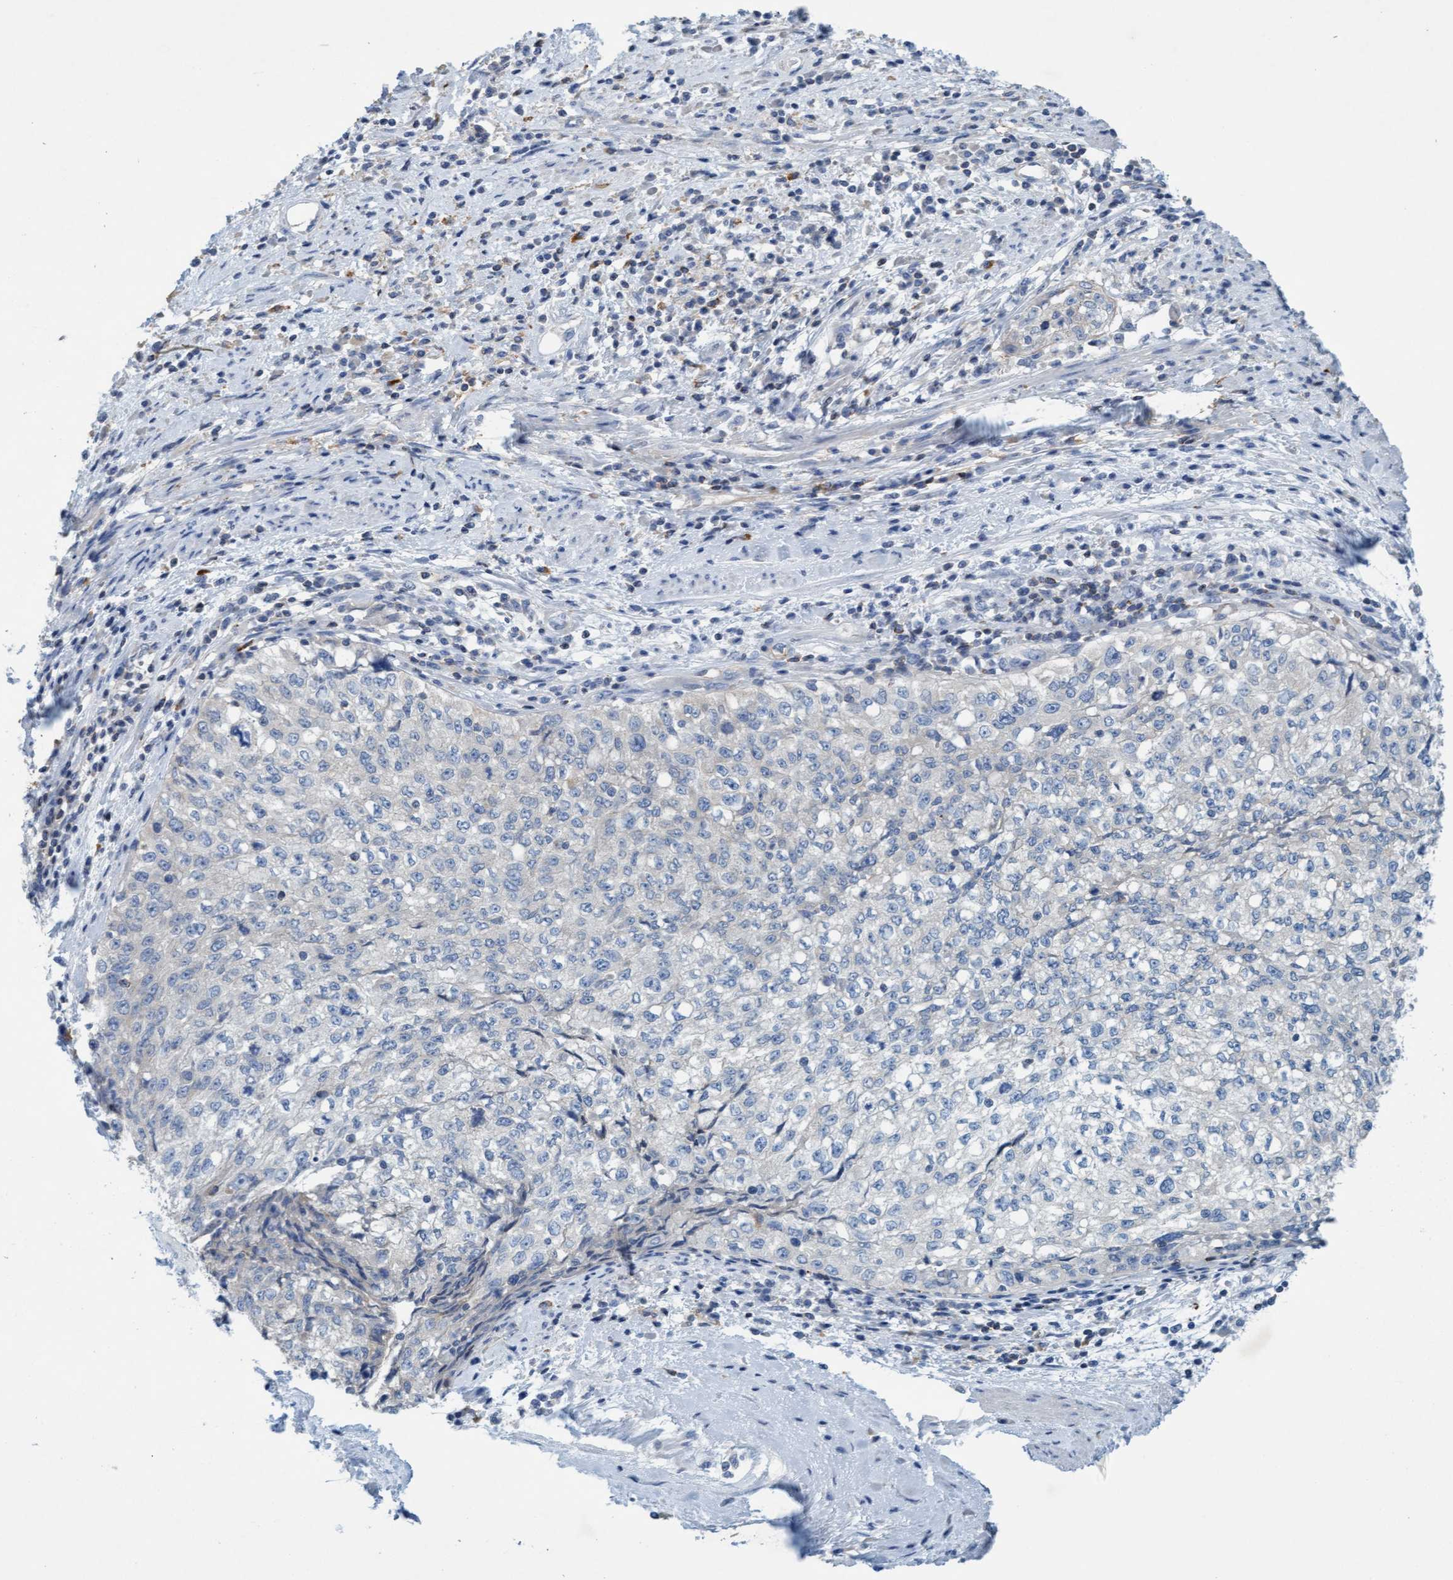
{"staining": {"intensity": "negative", "quantity": "none", "location": "none"}, "tissue": "cervical cancer", "cell_type": "Tumor cells", "image_type": "cancer", "snomed": [{"axis": "morphology", "description": "Squamous cell carcinoma, NOS"}, {"axis": "topography", "description": "Cervix"}], "caption": "This photomicrograph is of cervical cancer (squamous cell carcinoma) stained with immunohistochemistry to label a protein in brown with the nuclei are counter-stained blue. There is no staining in tumor cells.", "gene": "SIGIRR", "patient": {"sex": "female", "age": 57}}